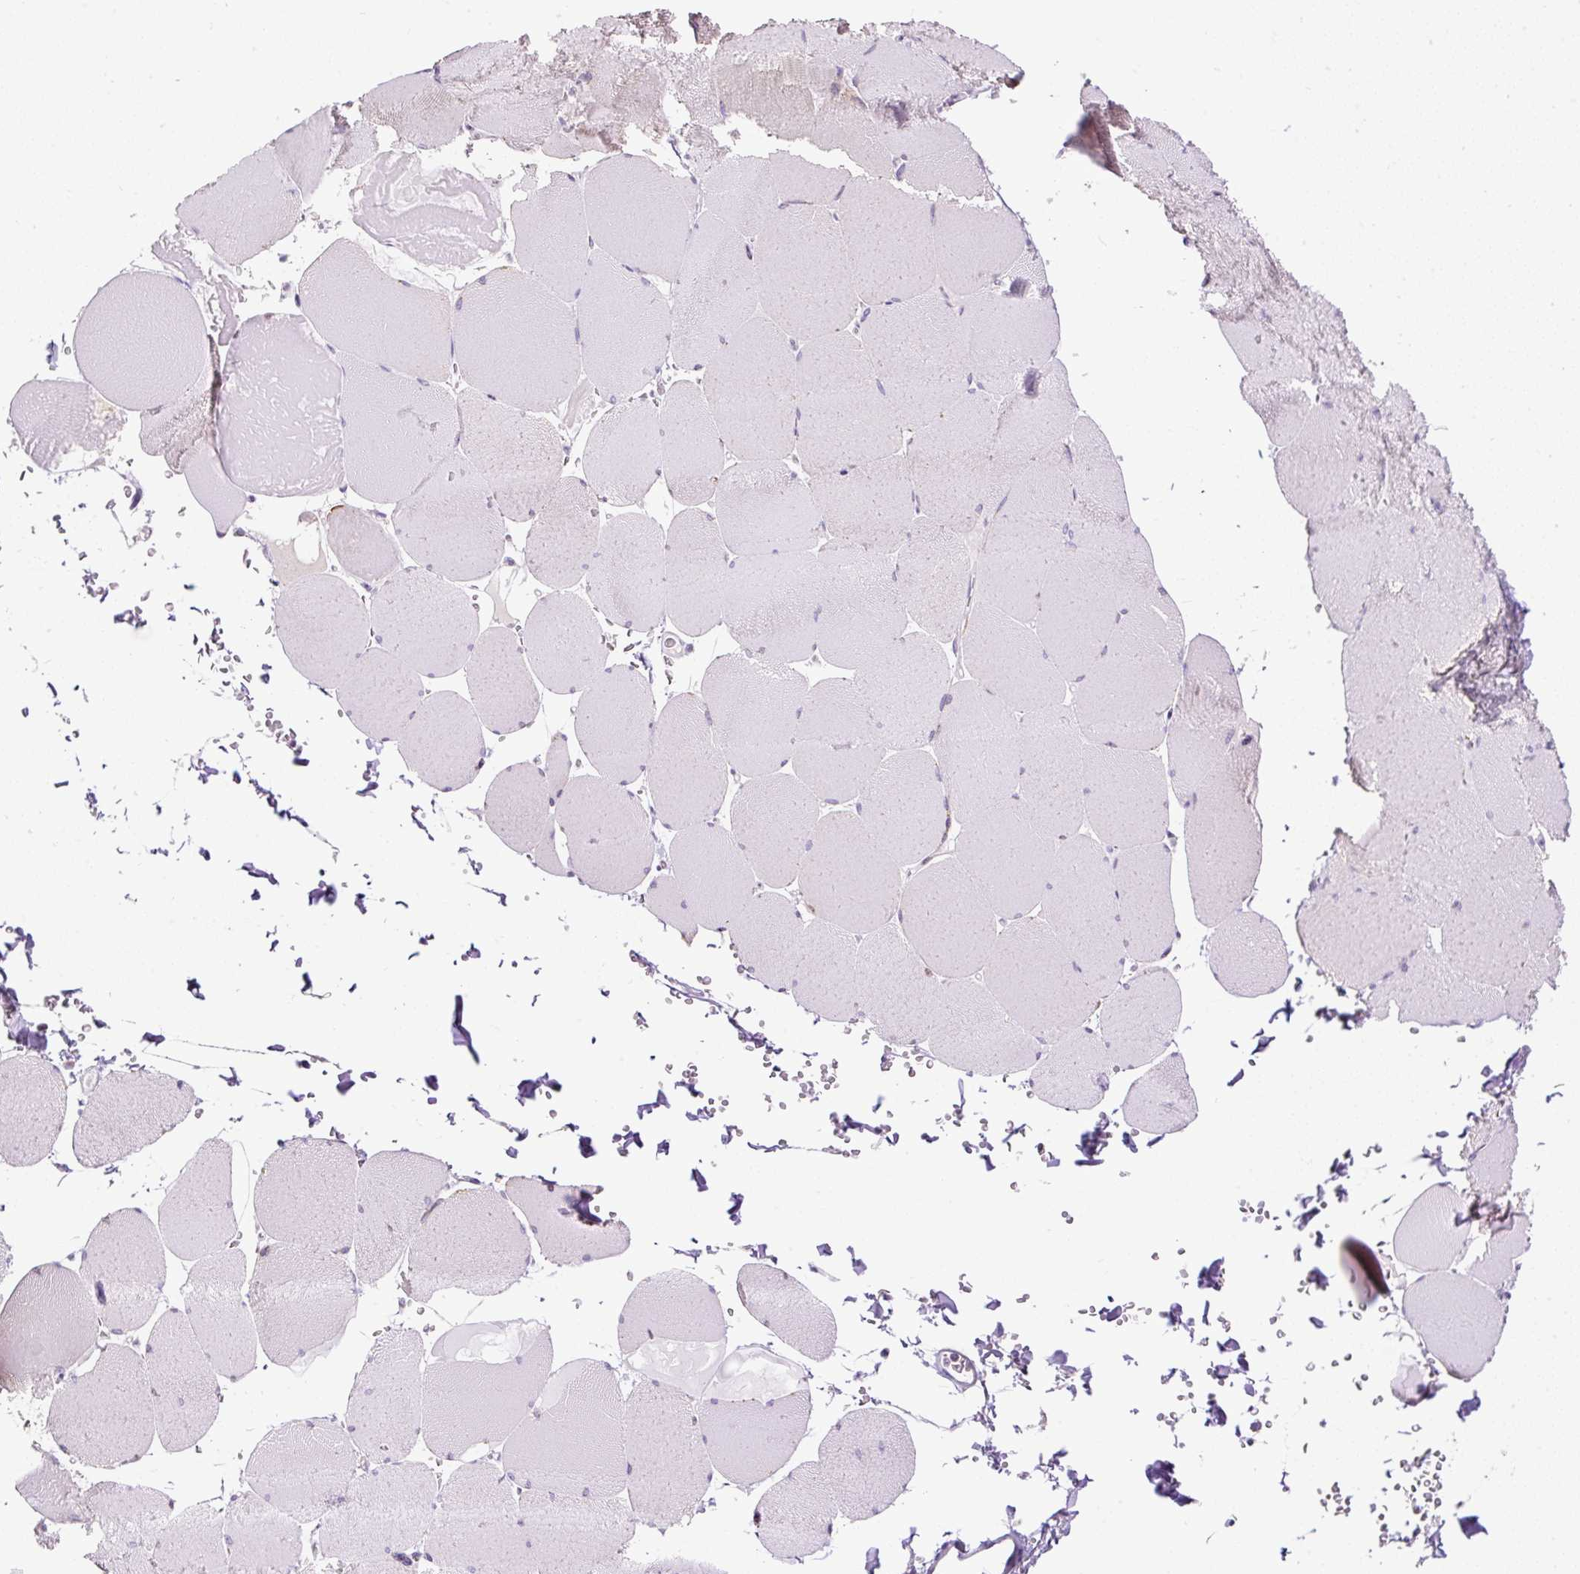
{"staining": {"intensity": "weak", "quantity": "<25%", "location": "cytoplasmic/membranous"}, "tissue": "skeletal muscle", "cell_type": "Myocytes", "image_type": "normal", "snomed": [{"axis": "morphology", "description": "Normal tissue, NOS"}, {"axis": "topography", "description": "Skeletal muscle"}, {"axis": "topography", "description": "Head-Neck"}], "caption": "Immunohistochemistry (IHC) photomicrograph of benign skeletal muscle: skeletal muscle stained with DAB exhibits no significant protein positivity in myocytes.", "gene": "FMC1", "patient": {"sex": "male", "age": 66}}